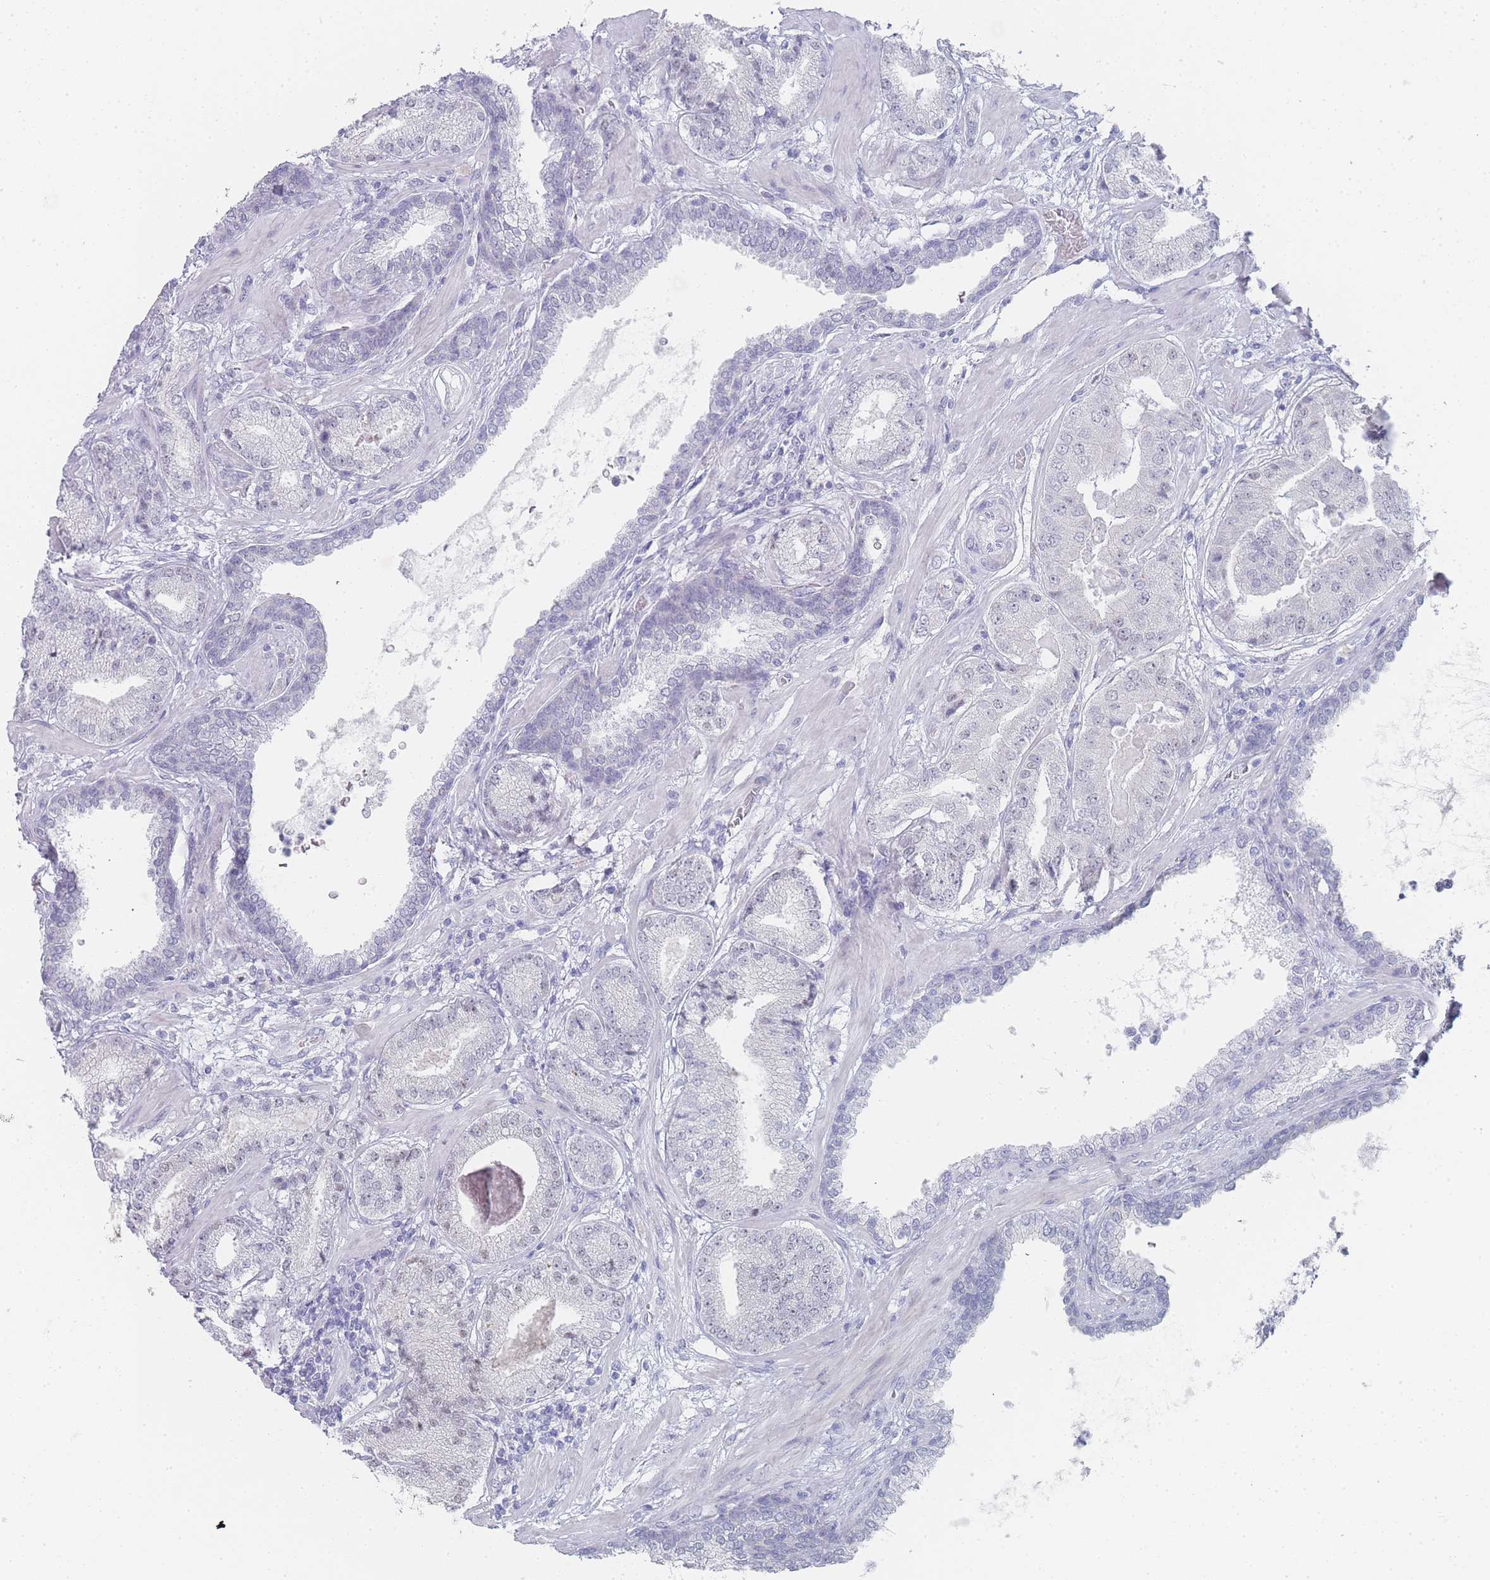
{"staining": {"intensity": "negative", "quantity": "none", "location": "none"}, "tissue": "prostate cancer", "cell_type": "Tumor cells", "image_type": "cancer", "snomed": [{"axis": "morphology", "description": "Adenocarcinoma, High grade"}, {"axis": "topography", "description": "Prostate"}], "caption": "This is an IHC micrograph of human adenocarcinoma (high-grade) (prostate). There is no expression in tumor cells.", "gene": "IMPG1", "patient": {"sex": "male", "age": 63}}